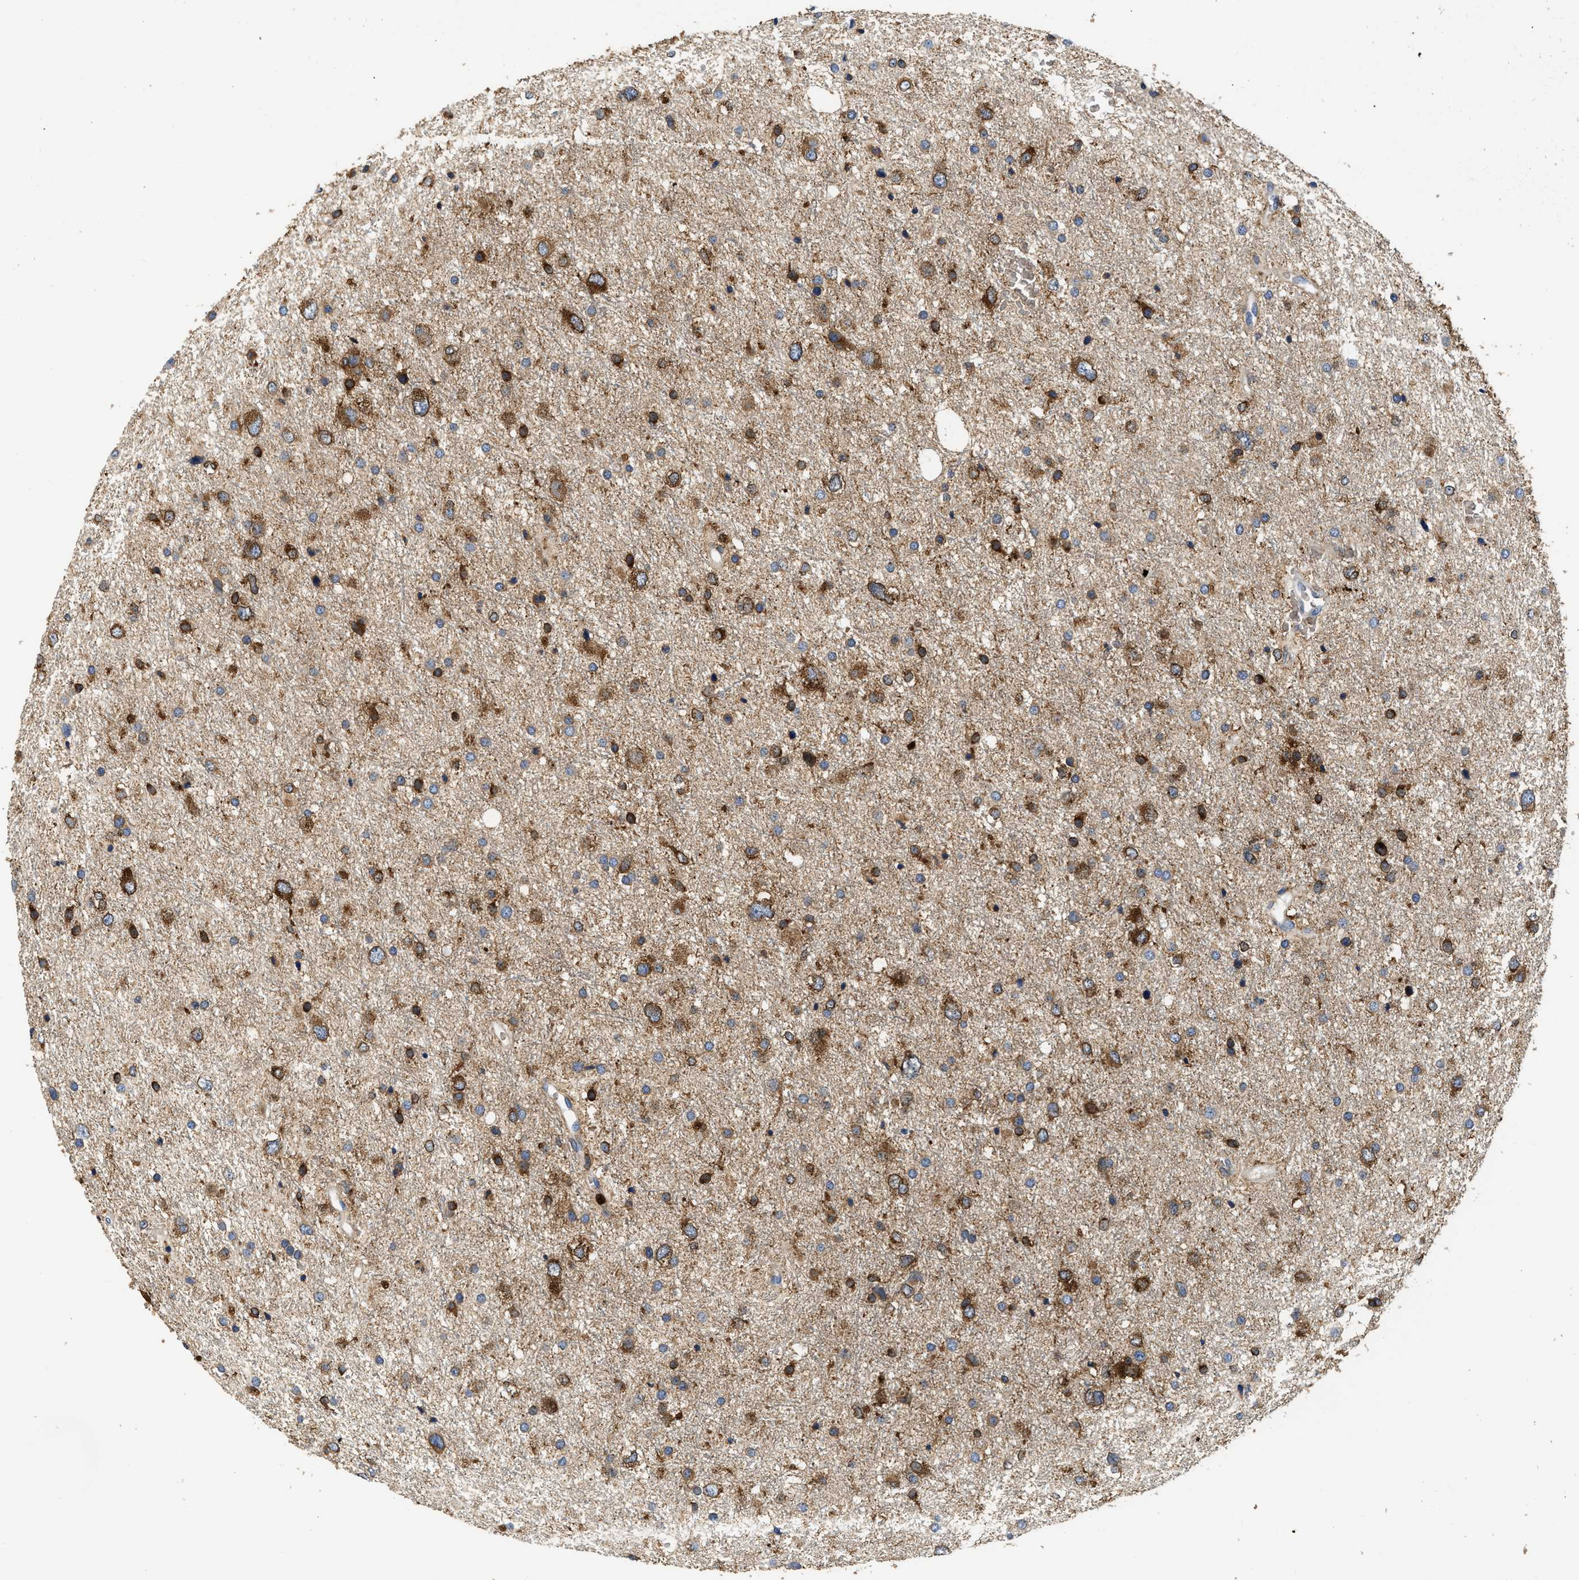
{"staining": {"intensity": "moderate", "quantity": ">75%", "location": "cytoplasmic/membranous"}, "tissue": "glioma", "cell_type": "Tumor cells", "image_type": "cancer", "snomed": [{"axis": "morphology", "description": "Glioma, malignant, Low grade"}, {"axis": "topography", "description": "Brain"}], "caption": "Glioma tissue reveals moderate cytoplasmic/membranous expression in about >75% of tumor cells, visualized by immunohistochemistry. The protein of interest is stained brown, and the nuclei are stained in blue (DAB IHC with brightfield microscopy, high magnification).", "gene": "RAB31", "patient": {"sex": "female", "age": 37}}